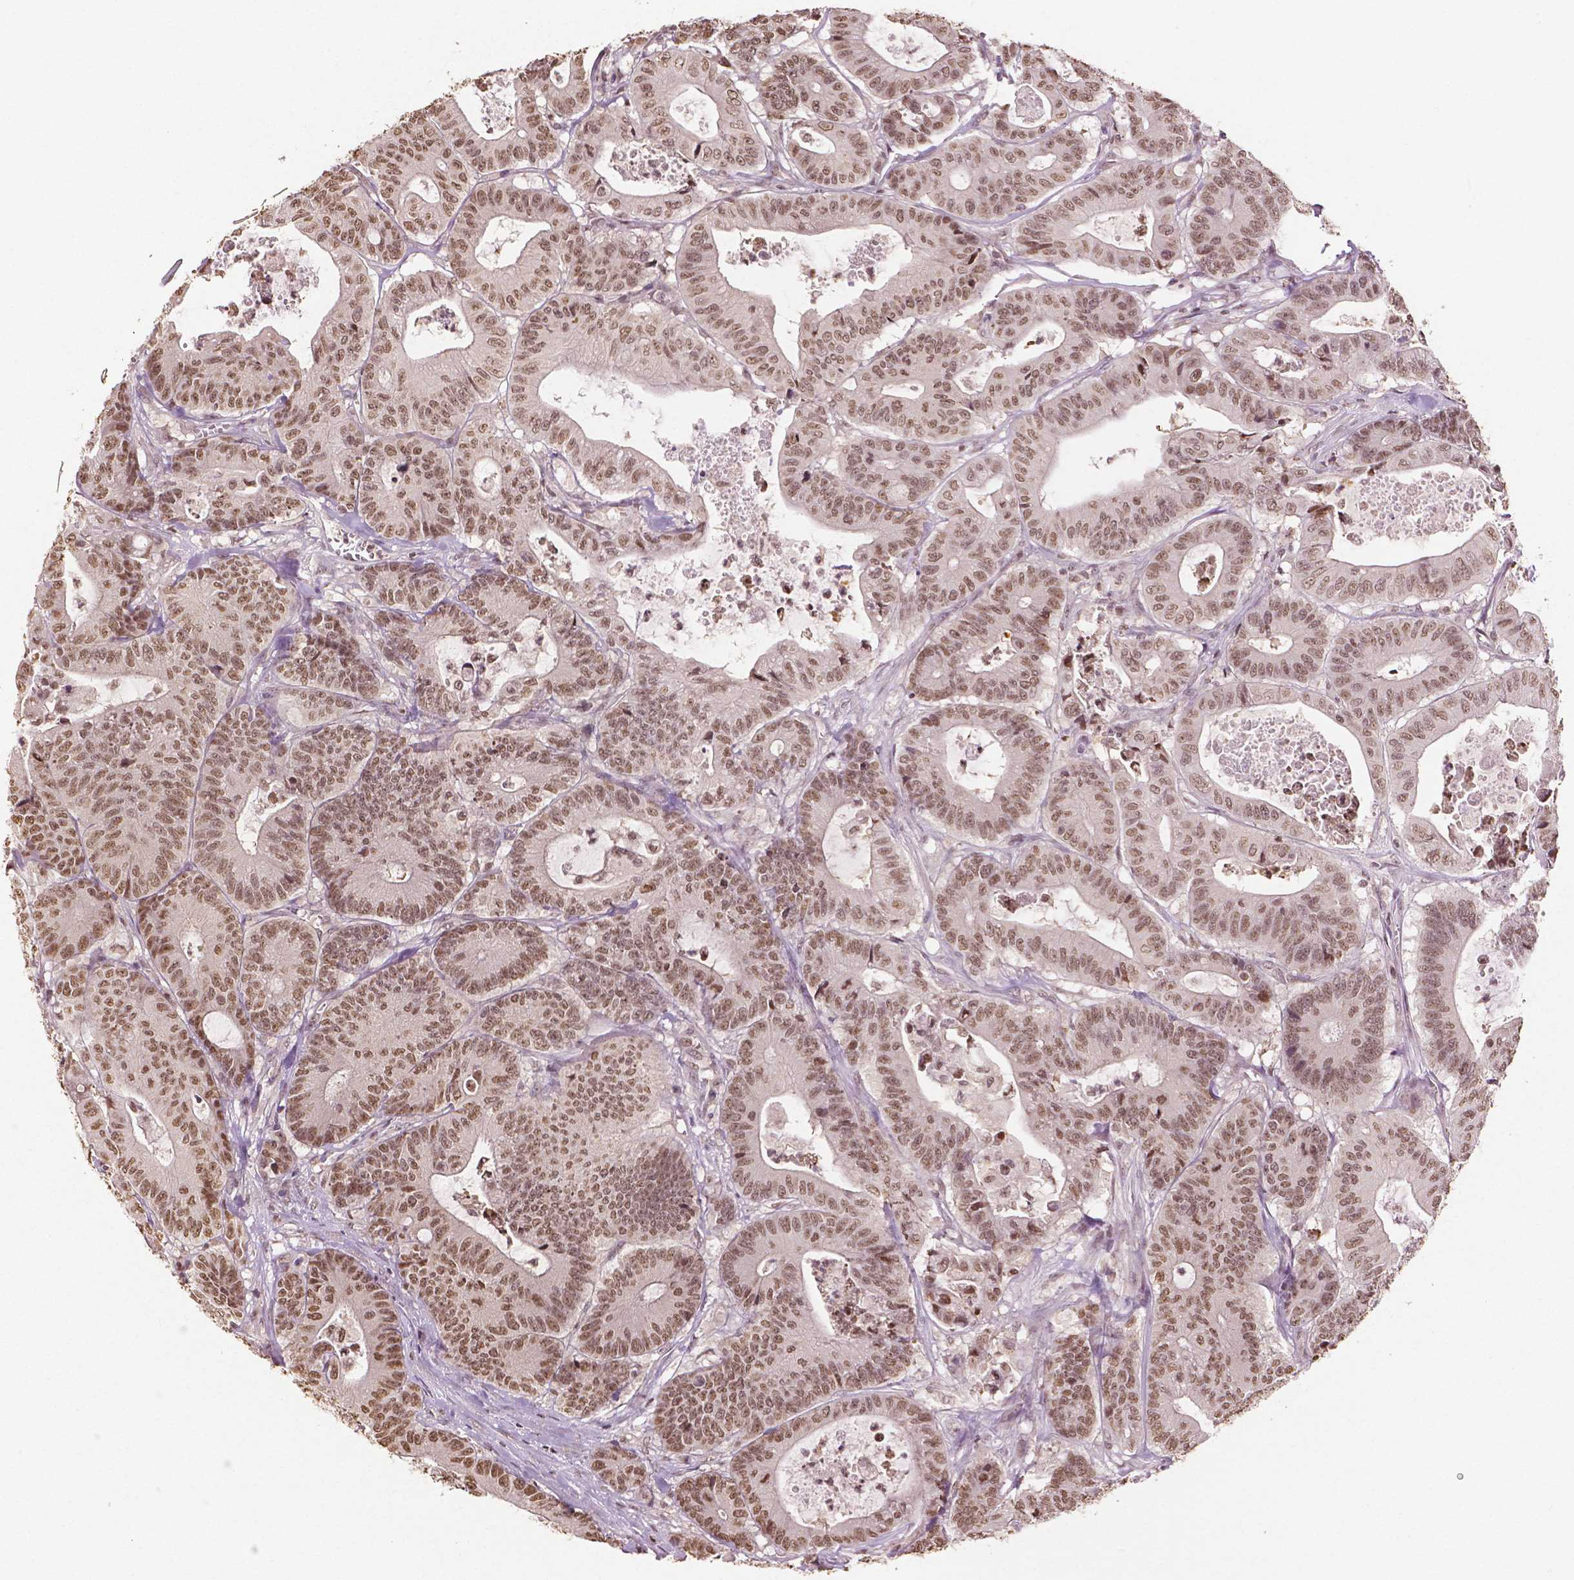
{"staining": {"intensity": "moderate", "quantity": ">75%", "location": "nuclear"}, "tissue": "colorectal cancer", "cell_type": "Tumor cells", "image_type": "cancer", "snomed": [{"axis": "morphology", "description": "Adenocarcinoma, NOS"}, {"axis": "topography", "description": "Colon"}], "caption": "Tumor cells display moderate nuclear expression in approximately >75% of cells in adenocarcinoma (colorectal). The staining was performed using DAB (3,3'-diaminobenzidine), with brown indicating positive protein expression. Nuclei are stained blue with hematoxylin.", "gene": "DEK", "patient": {"sex": "female", "age": 84}}